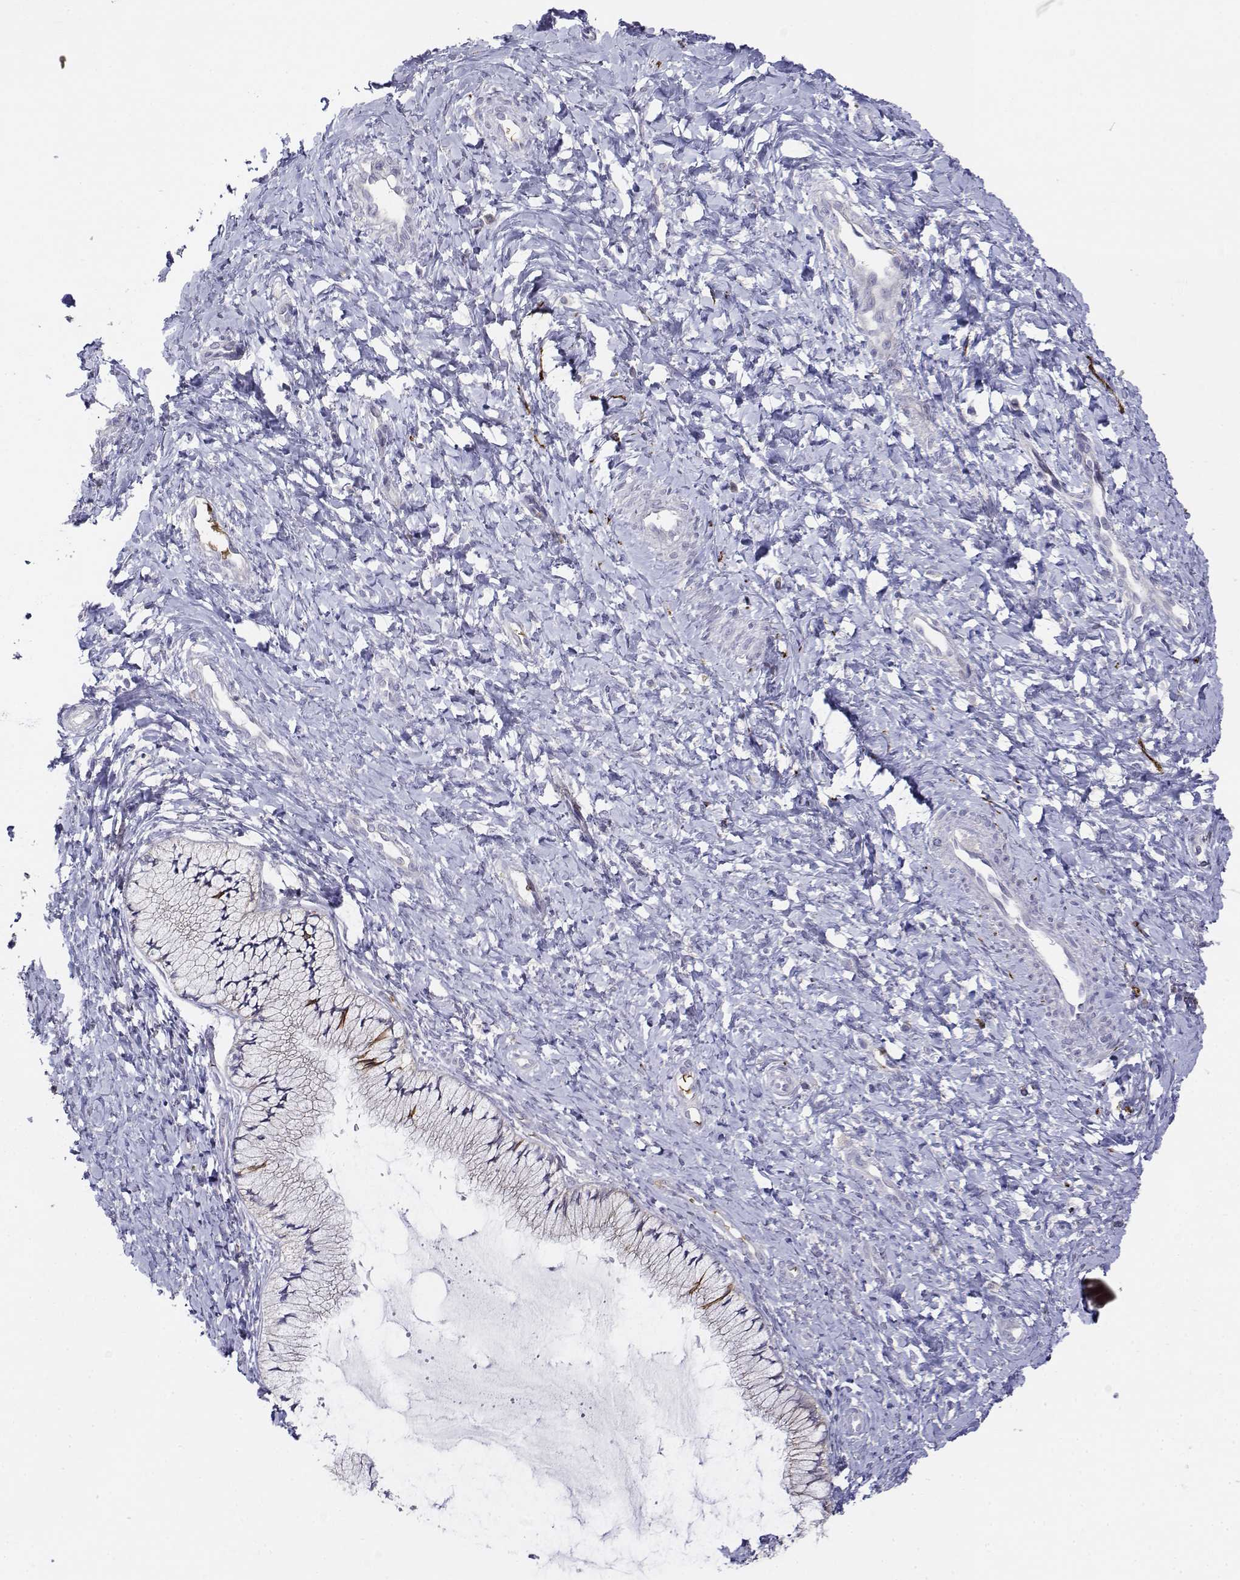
{"staining": {"intensity": "negative", "quantity": "none", "location": "none"}, "tissue": "cervix", "cell_type": "Glandular cells", "image_type": "normal", "snomed": [{"axis": "morphology", "description": "Normal tissue, NOS"}, {"axis": "topography", "description": "Cervix"}], "caption": "A high-resolution photomicrograph shows immunohistochemistry staining of normal cervix, which reveals no significant expression in glandular cells.", "gene": "CADM1", "patient": {"sex": "female", "age": 37}}